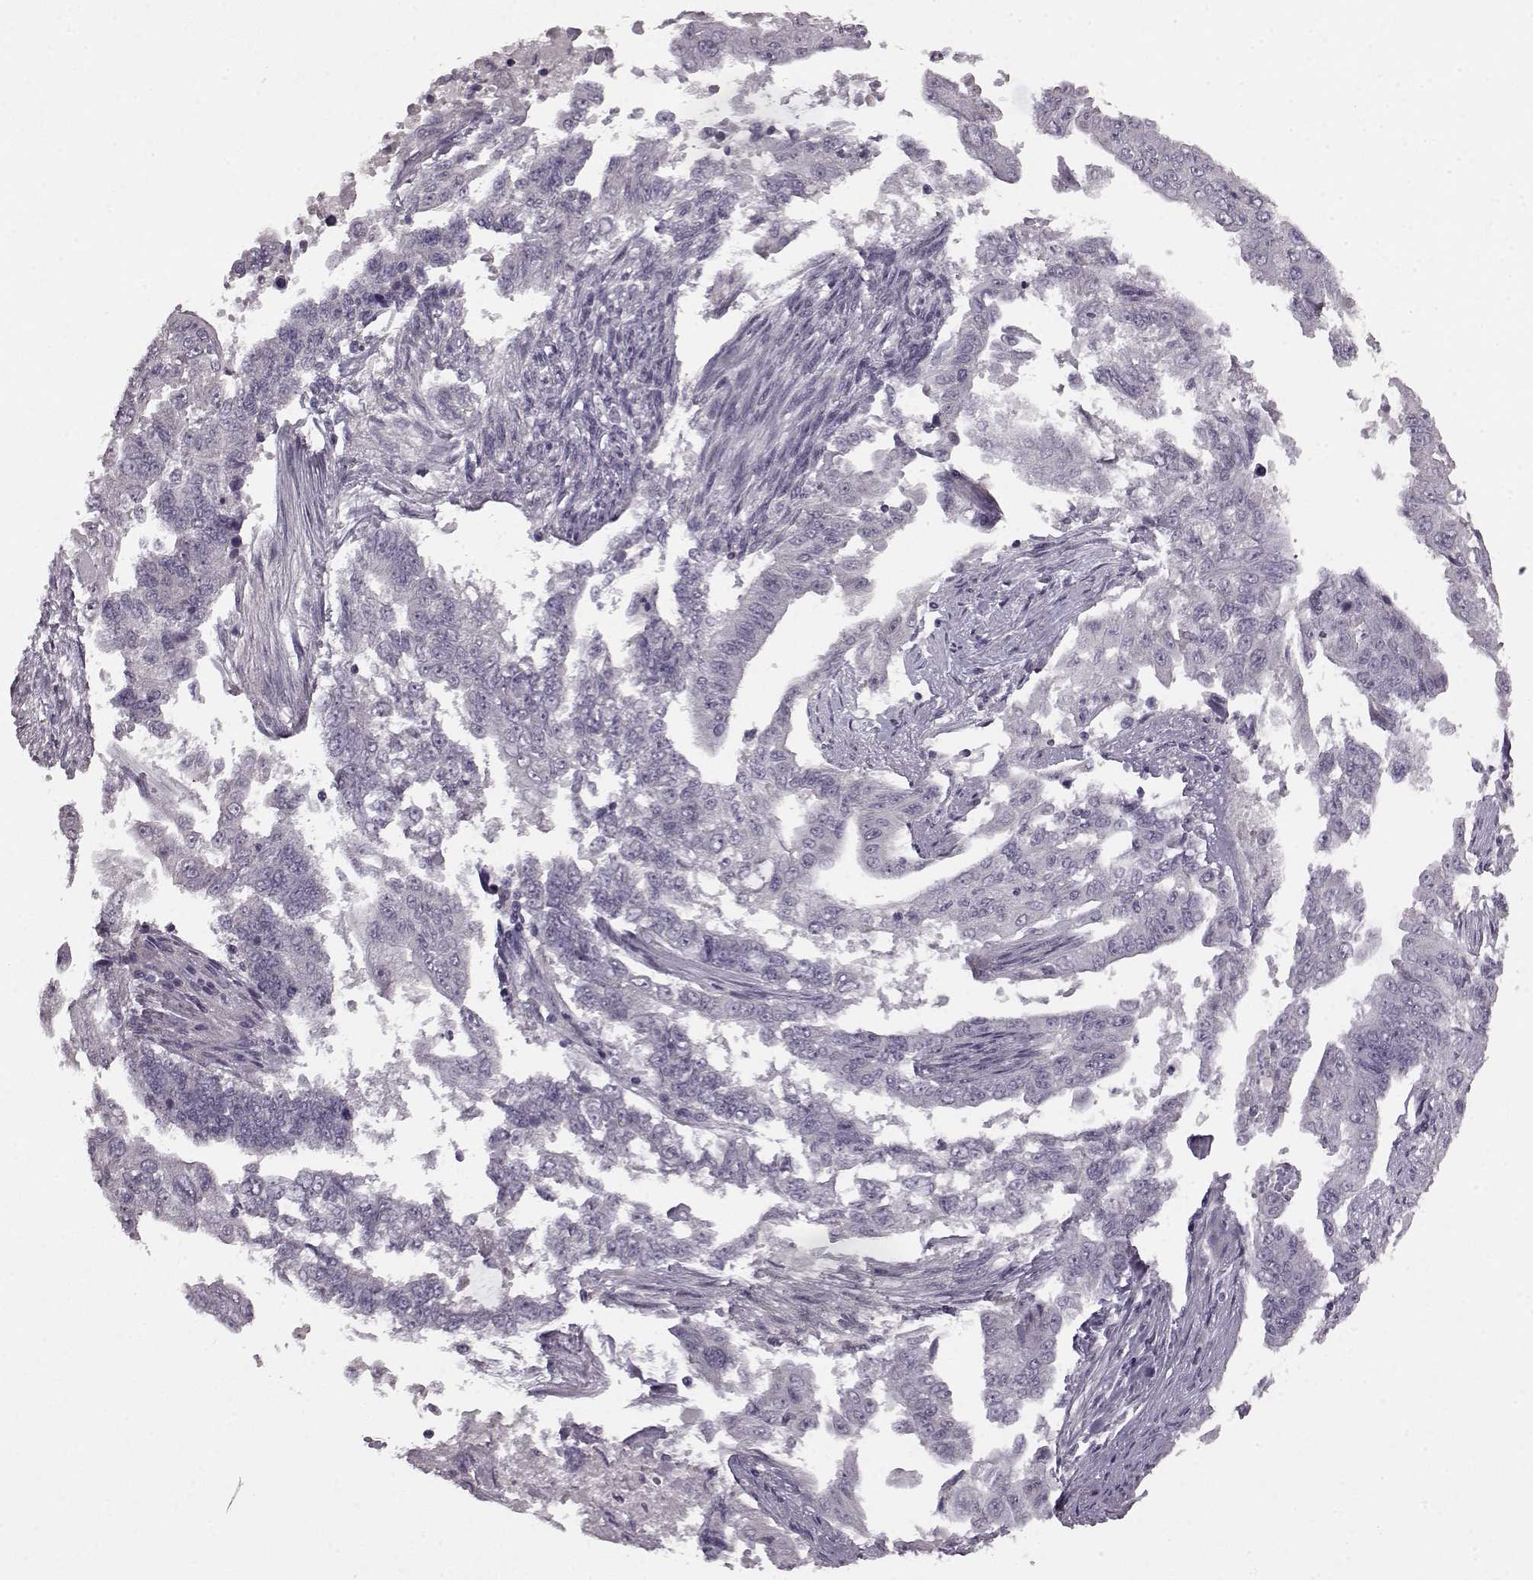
{"staining": {"intensity": "negative", "quantity": "none", "location": "none"}, "tissue": "endometrial cancer", "cell_type": "Tumor cells", "image_type": "cancer", "snomed": [{"axis": "morphology", "description": "Adenocarcinoma, NOS"}, {"axis": "topography", "description": "Uterus"}], "caption": "An immunohistochemistry (IHC) micrograph of endometrial cancer is shown. There is no staining in tumor cells of endometrial cancer.", "gene": "LHB", "patient": {"sex": "female", "age": 59}}